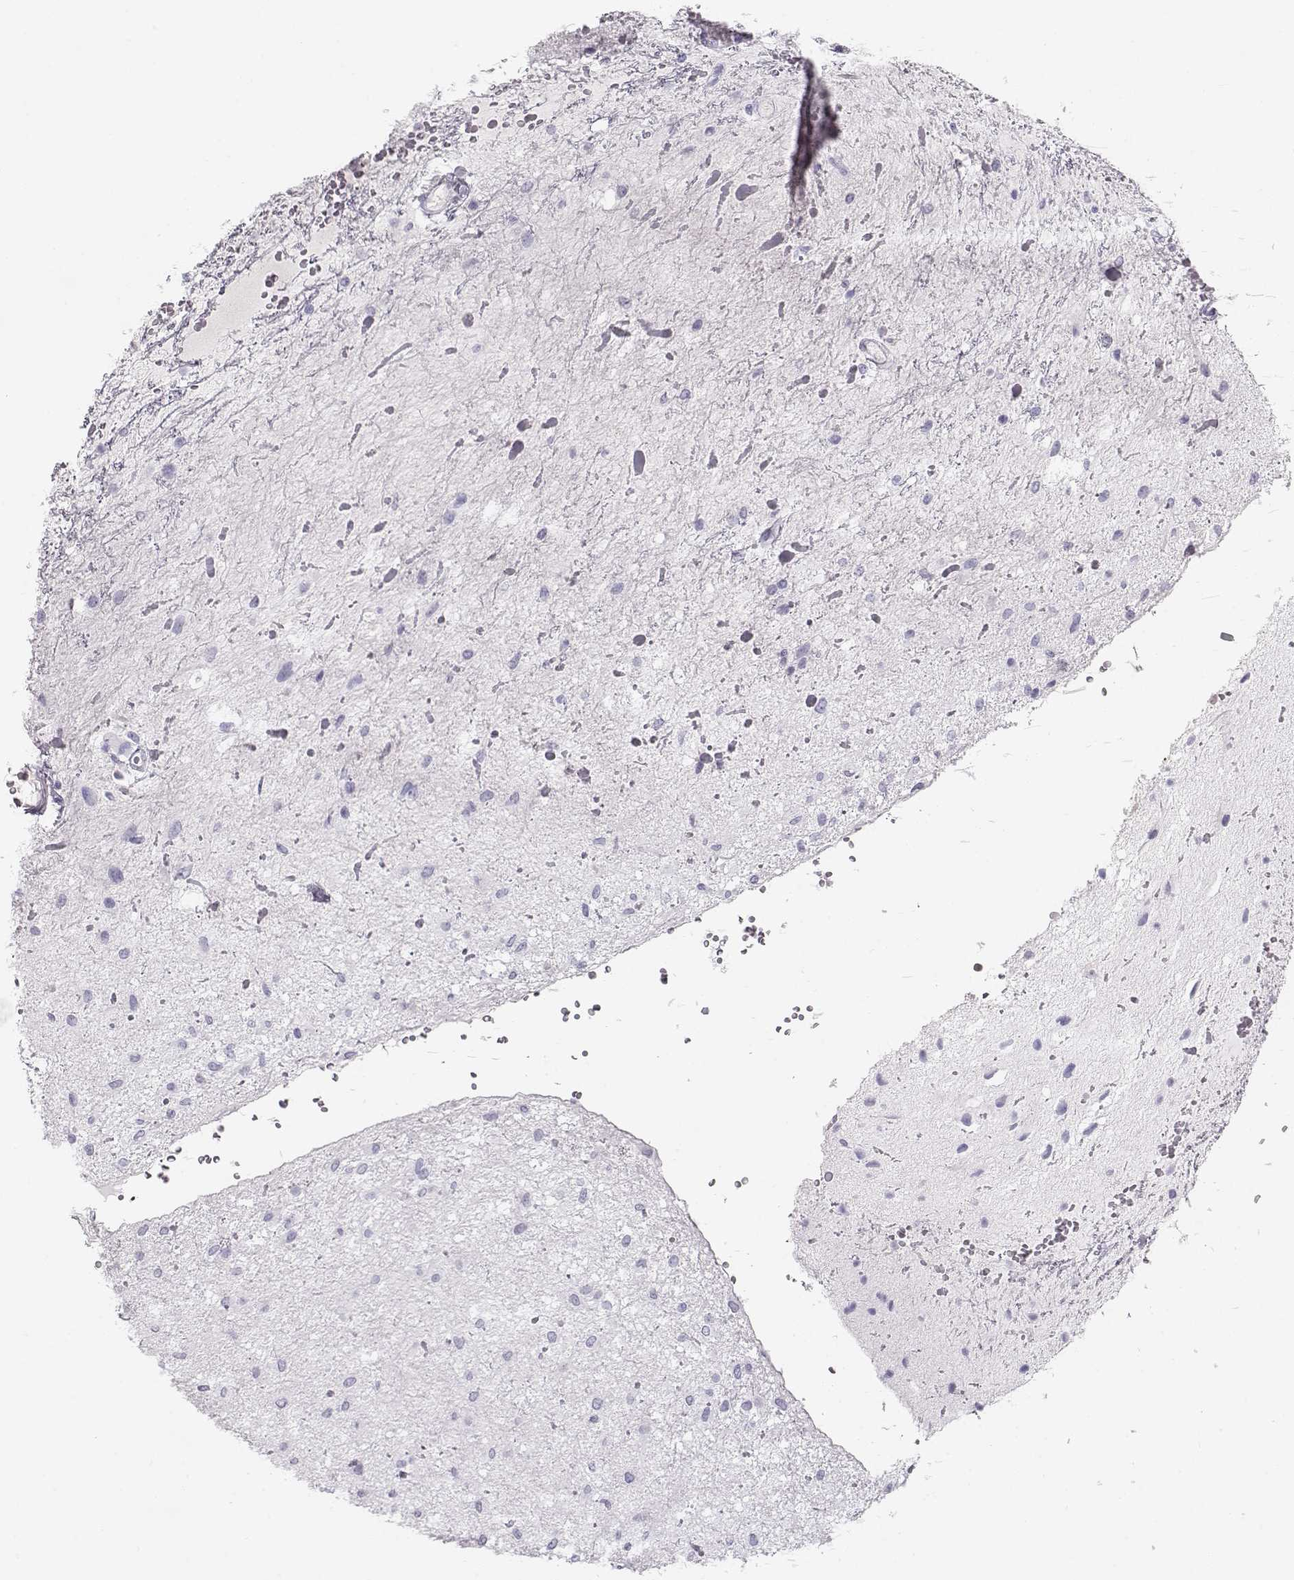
{"staining": {"intensity": "negative", "quantity": "none", "location": "none"}, "tissue": "glioma", "cell_type": "Tumor cells", "image_type": "cancer", "snomed": [{"axis": "morphology", "description": "Glioma, malignant, Low grade"}, {"axis": "topography", "description": "Cerebellum"}], "caption": "IHC of human glioma displays no staining in tumor cells.", "gene": "MIP", "patient": {"sex": "female", "age": 14}}